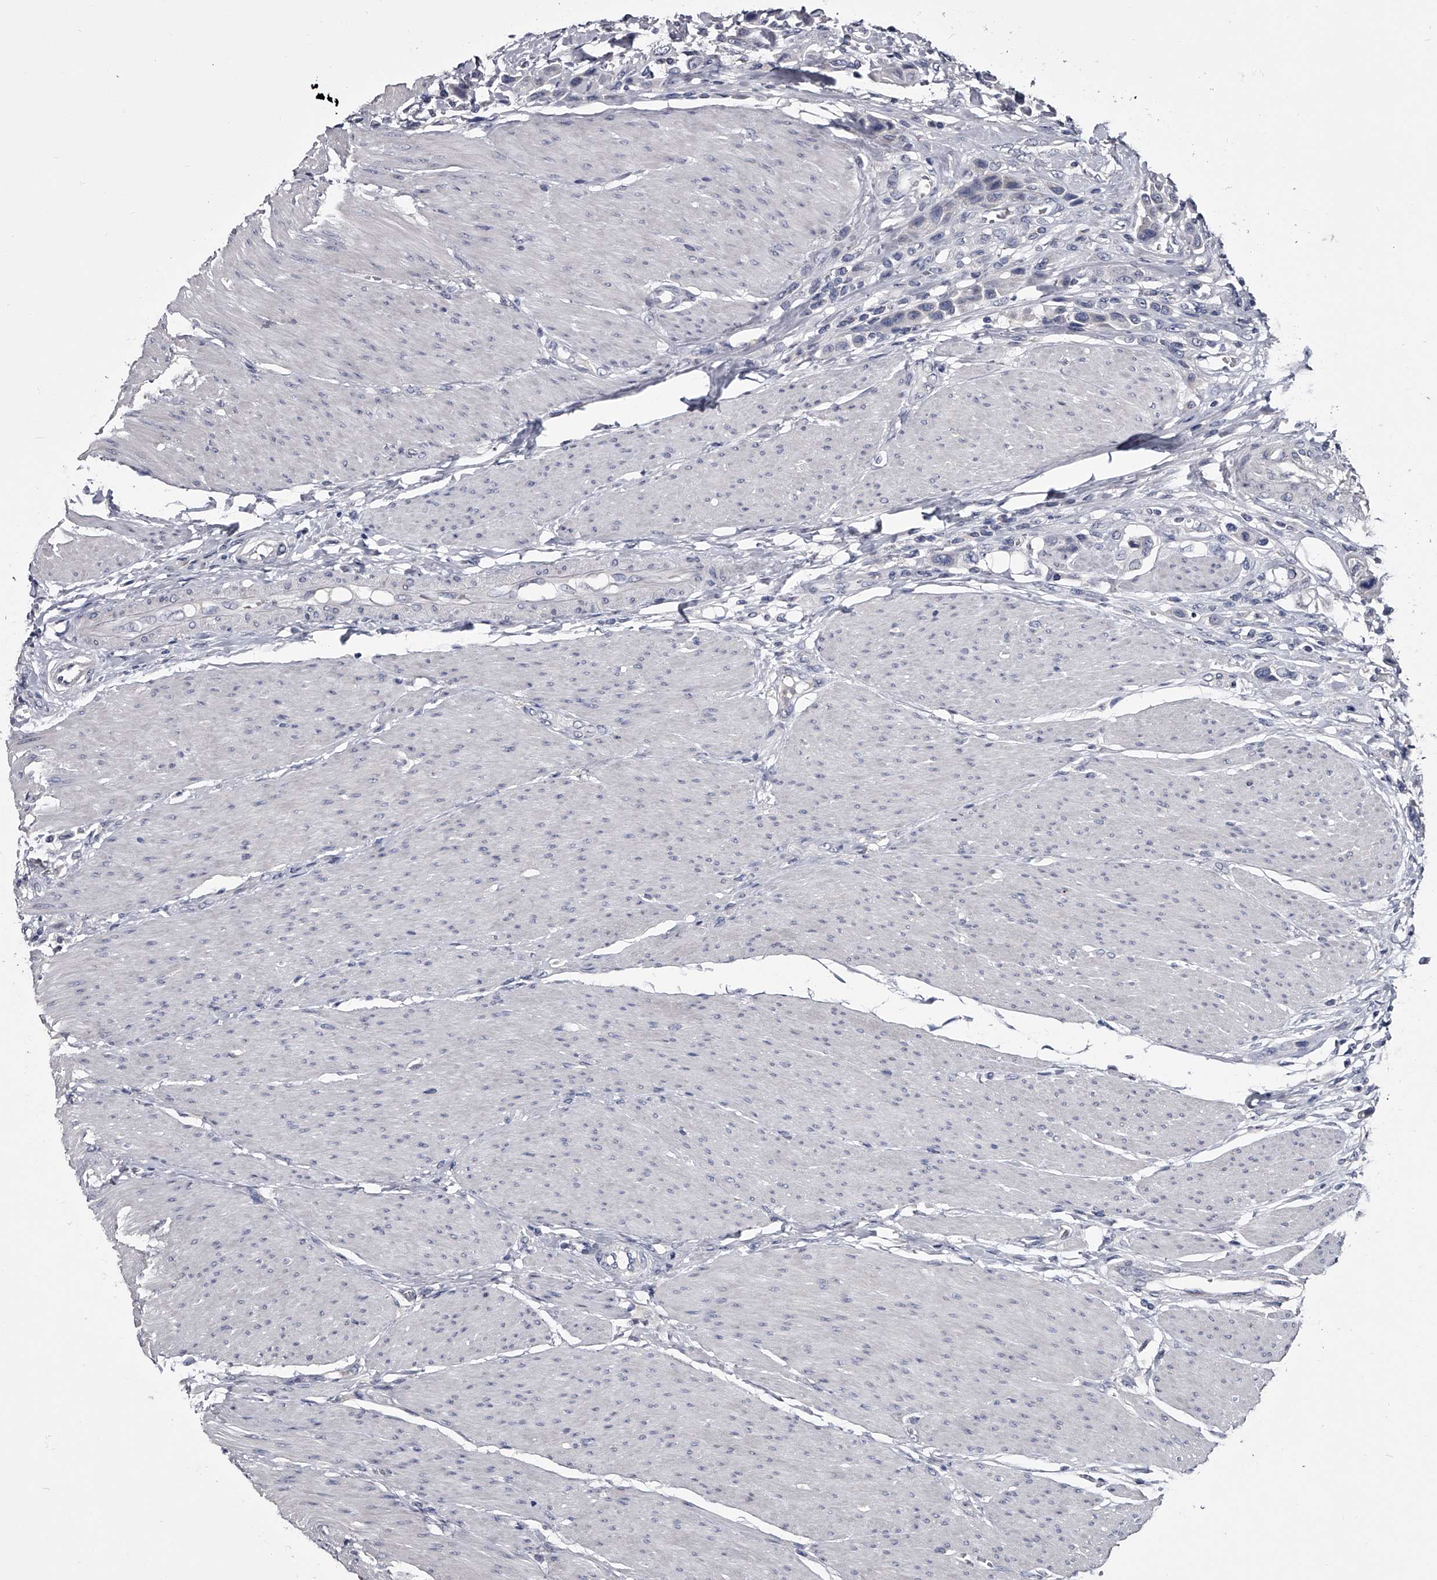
{"staining": {"intensity": "negative", "quantity": "none", "location": "none"}, "tissue": "urothelial cancer", "cell_type": "Tumor cells", "image_type": "cancer", "snomed": [{"axis": "morphology", "description": "Urothelial carcinoma, High grade"}, {"axis": "topography", "description": "Urinary bladder"}], "caption": "Tumor cells show no significant protein staining in high-grade urothelial carcinoma. The staining was performed using DAB (3,3'-diaminobenzidine) to visualize the protein expression in brown, while the nuclei were stained in blue with hematoxylin (Magnification: 20x).", "gene": "GAPVD1", "patient": {"sex": "male", "age": 50}}